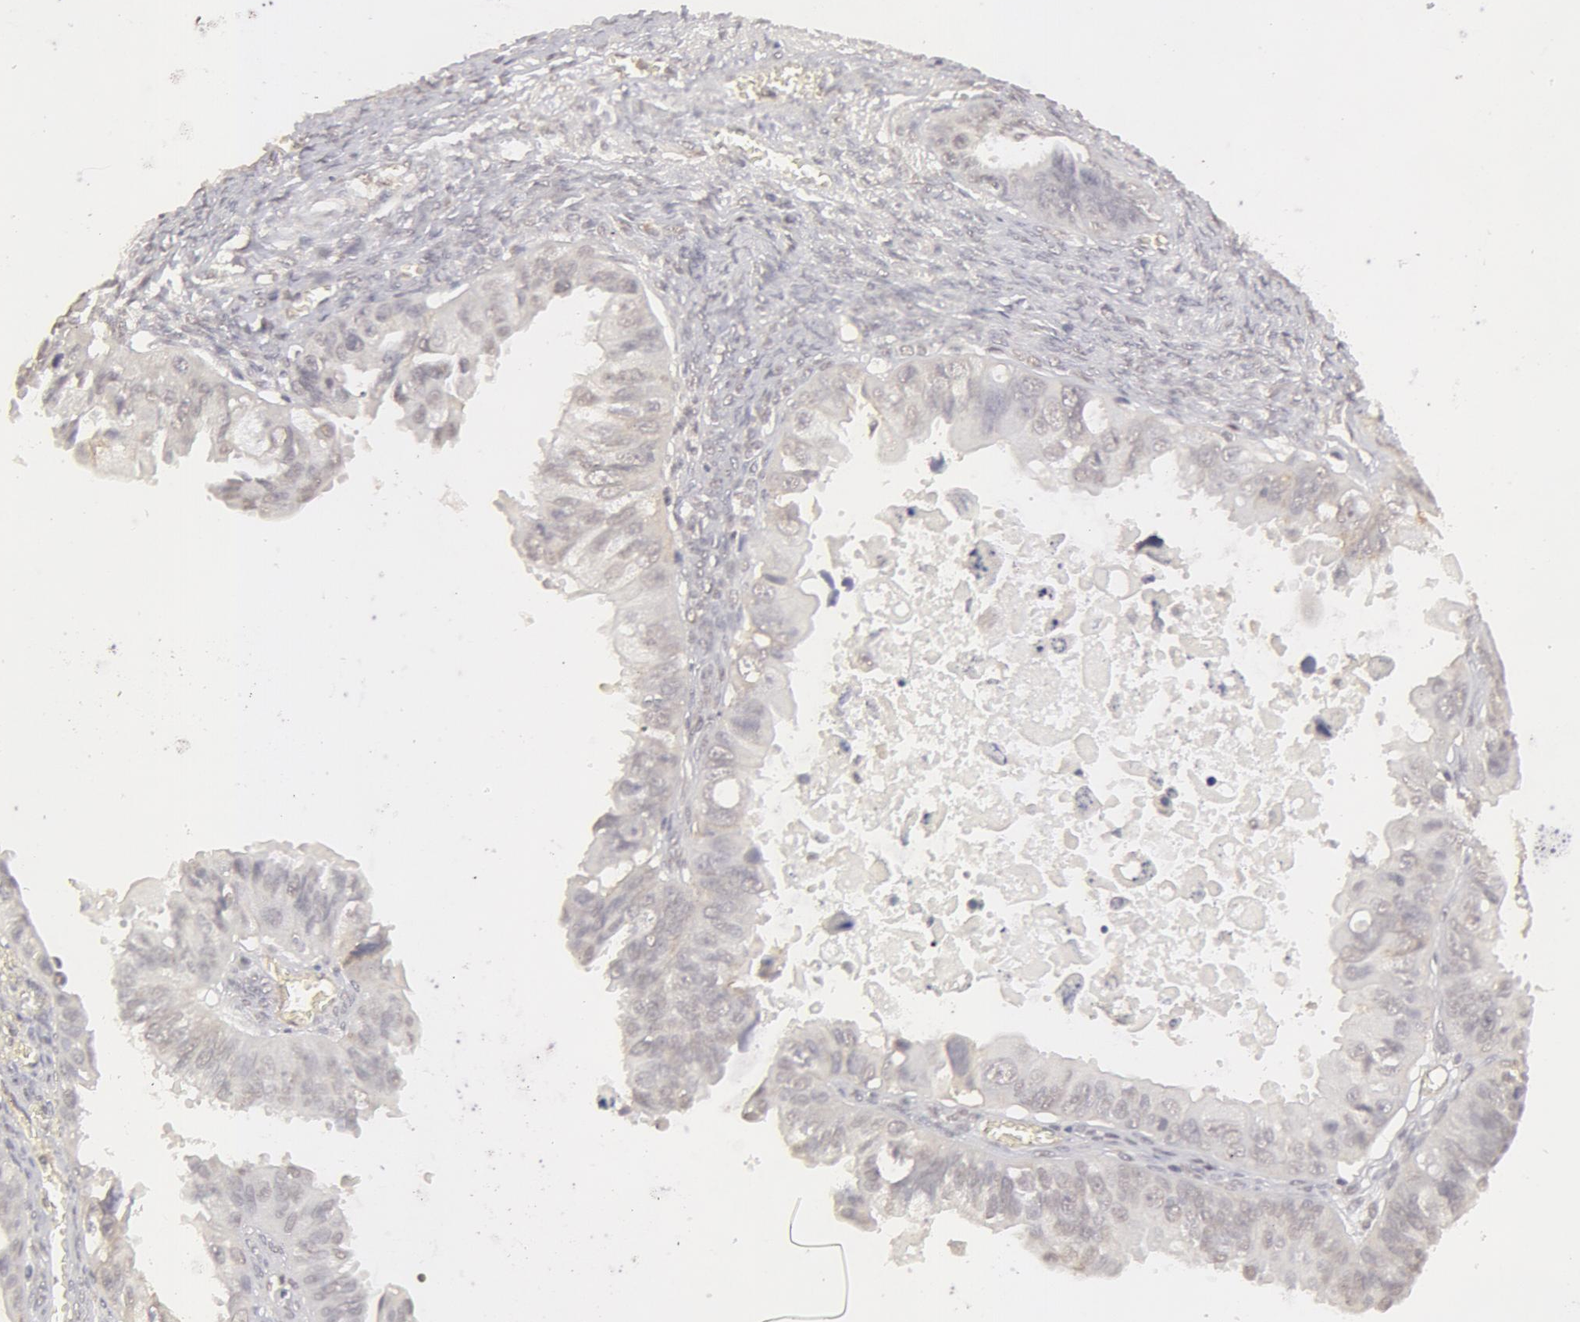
{"staining": {"intensity": "negative", "quantity": "none", "location": "none"}, "tissue": "ovarian cancer", "cell_type": "Tumor cells", "image_type": "cancer", "snomed": [{"axis": "morphology", "description": "Carcinoma, endometroid"}, {"axis": "topography", "description": "Ovary"}], "caption": "There is no significant staining in tumor cells of ovarian endometroid carcinoma.", "gene": "ADAM10", "patient": {"sex": "female", "age": 85}}